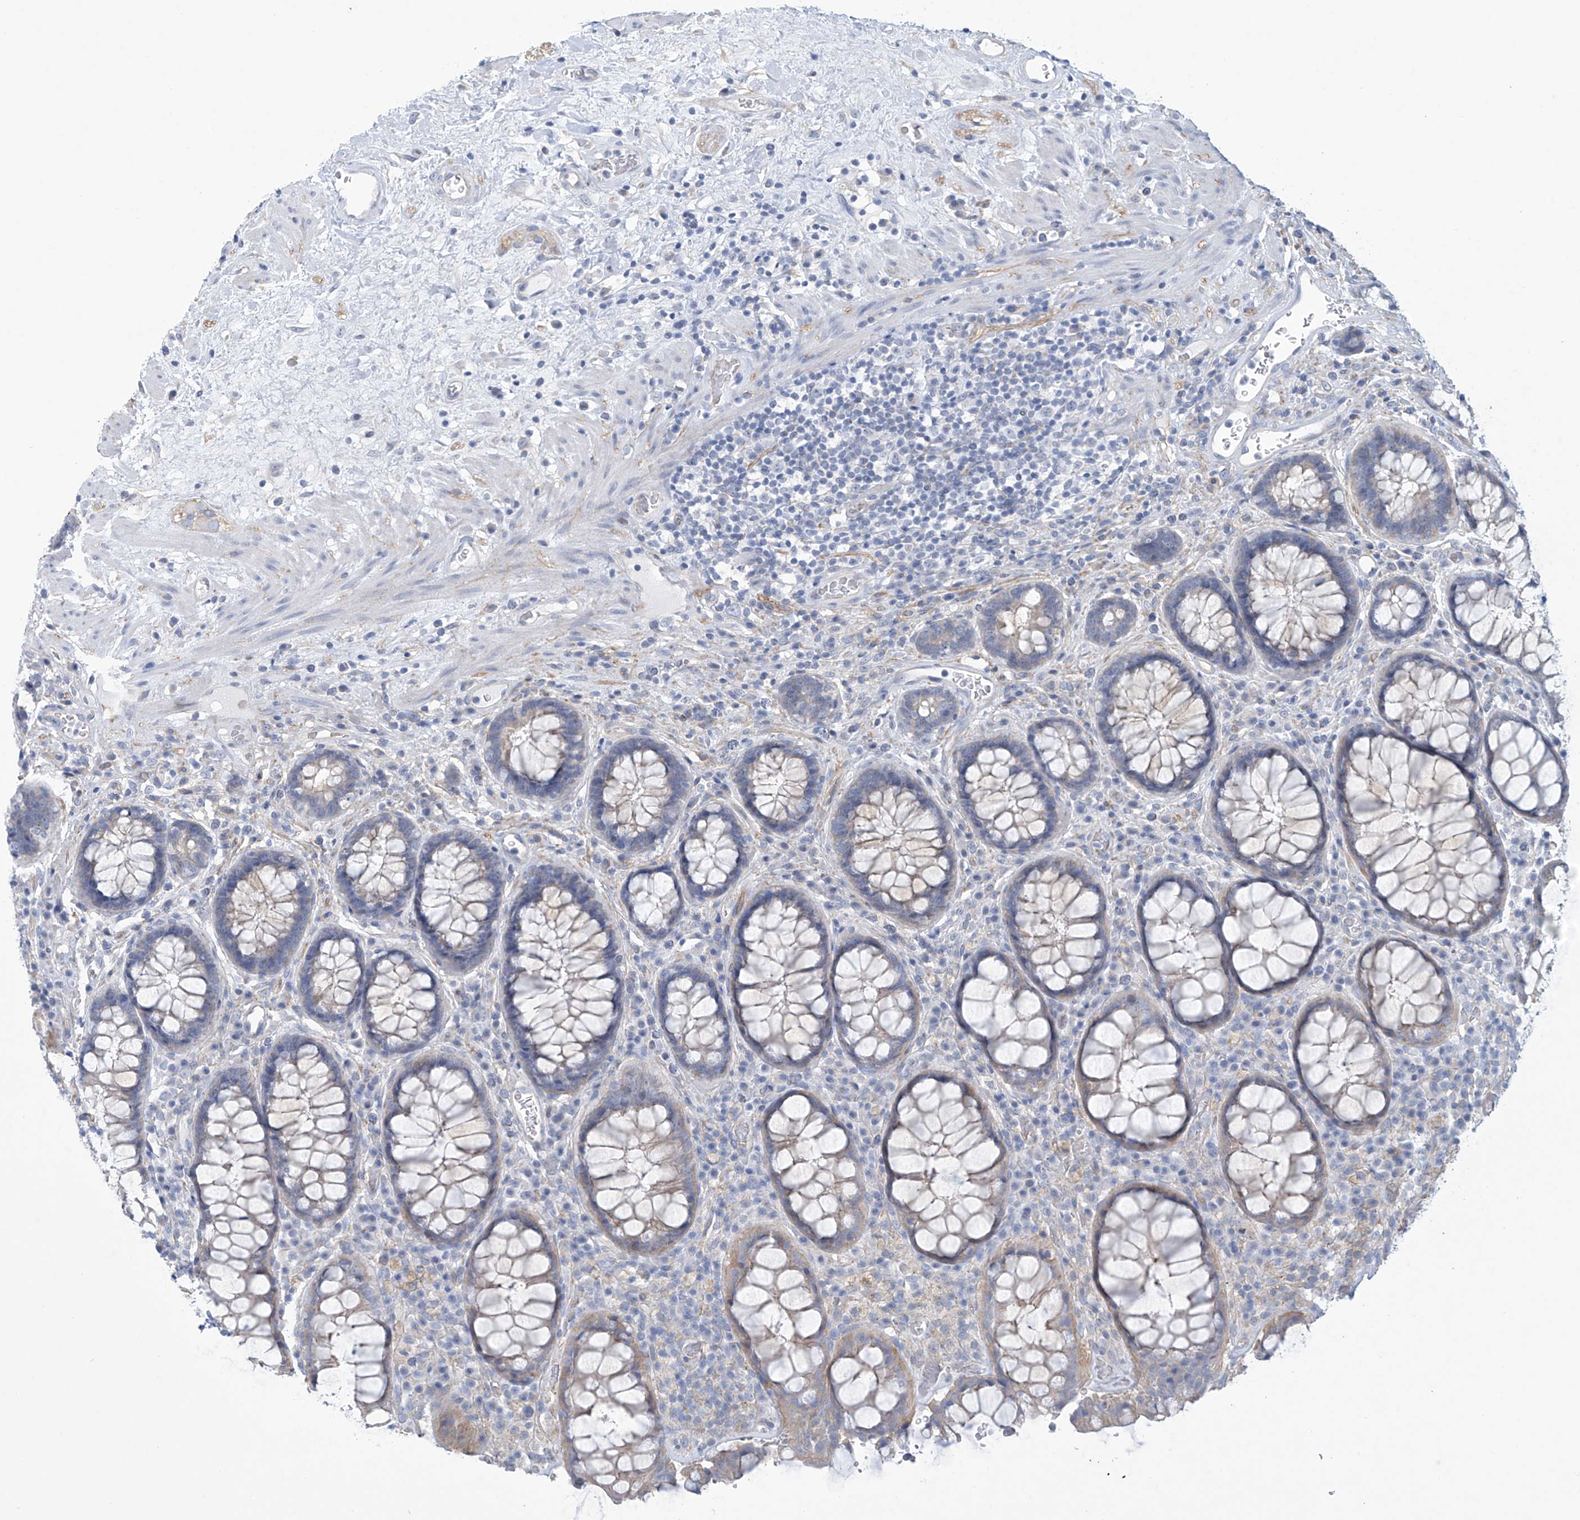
{"staining": {"intensity": "moderate", "quantity": "<25%", "location": "cytoplasmic/membranous"}, "tissue": "rectum", "cell_type": "Glandular cells", "image_type": "normal", "snomed": [{"axis": "morphology", "description": "Normal tissue, NOS"}, {"axis": "topography", "description": "Rectum"}], "caption": "Human rectum stained with a brown dye displays moderate cytoplasmic/membranous positive expression in approximately <25% of glandular cells.", "gene": "ABHD13", "patient": {"sex": "male", "age": 64}}